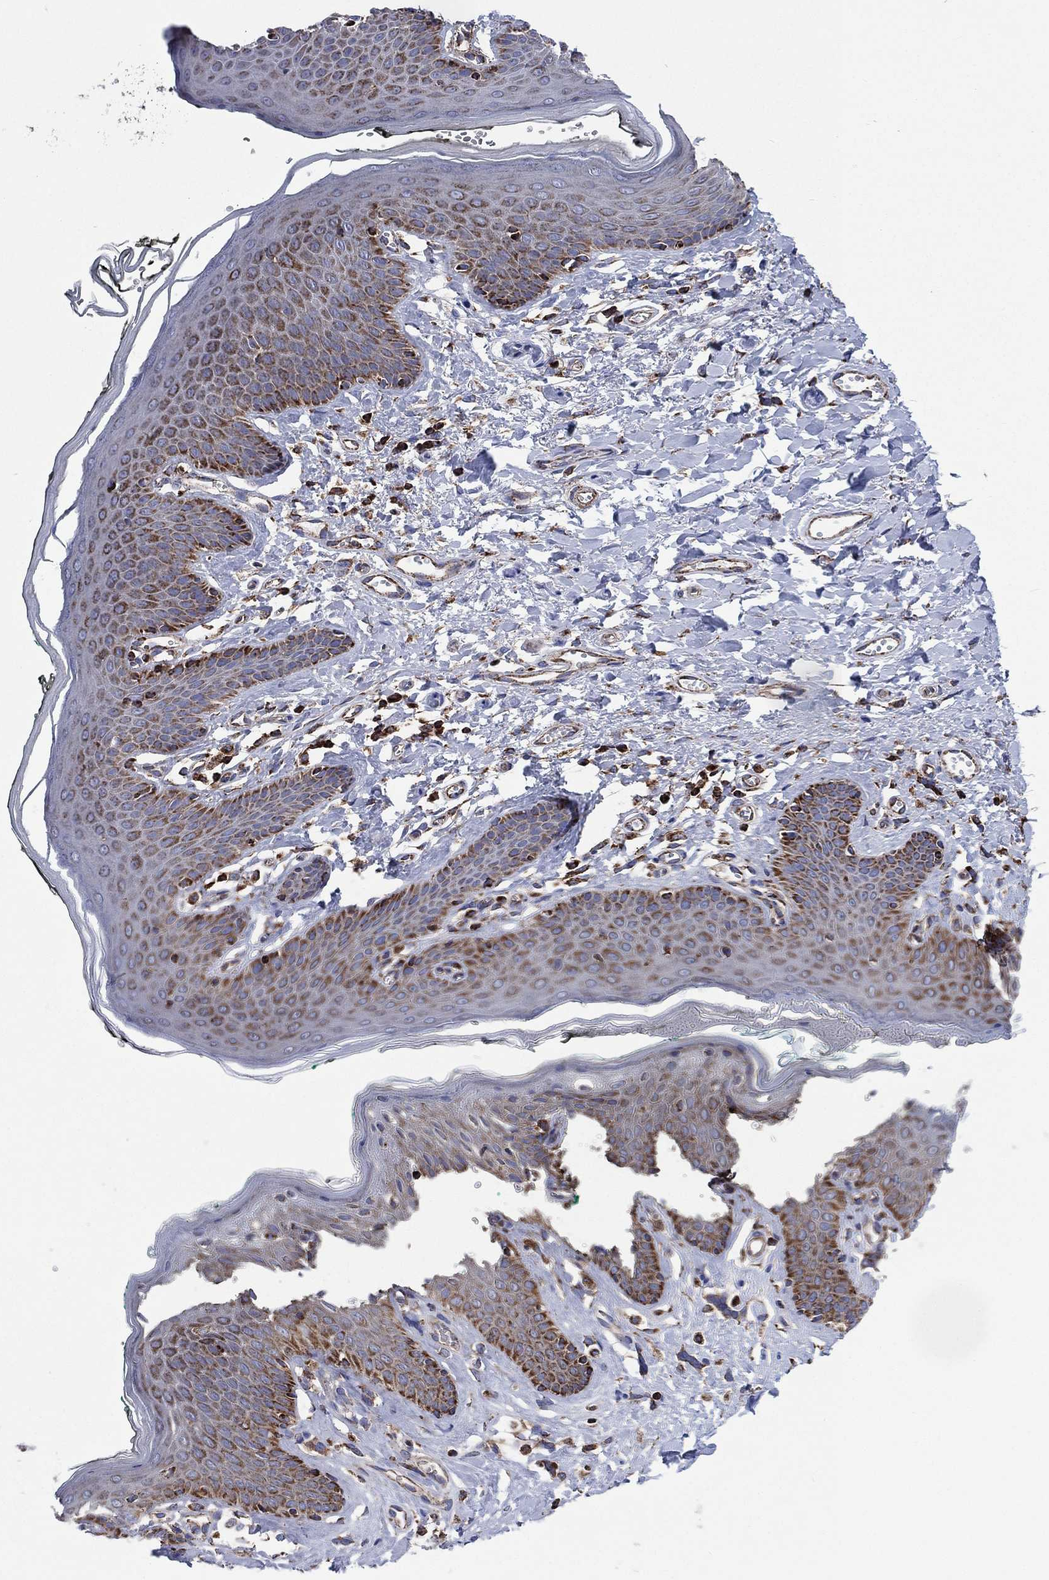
{"staining": {"intensity": "strong", "quantity": "<25%", "location": "cytoplasmic/membranous"}, "tissue": "vagina", "cell_type": "Squamous epithelial cells", "image_type": "normal", "snomed": [{"axis": "morphology", "description": "Normal tissue, NOS"}, {"axis": "topography", "description": "Vagina"}], "caption": "Vagina was stained to show a protein in brown. There is medium levels of strong cytoplasmic/membranous expression in approximately <25% of squamous epithelial cells. The staining was performed using DAB (3,3'-diaminobenzidine) to visualize the protein expression in brown, while the nuclei were stained in blue with hematoxylin (Magnification: 20x).", "gene": "ANKRD37", "patient": {"sex": "female", "age": 66}}